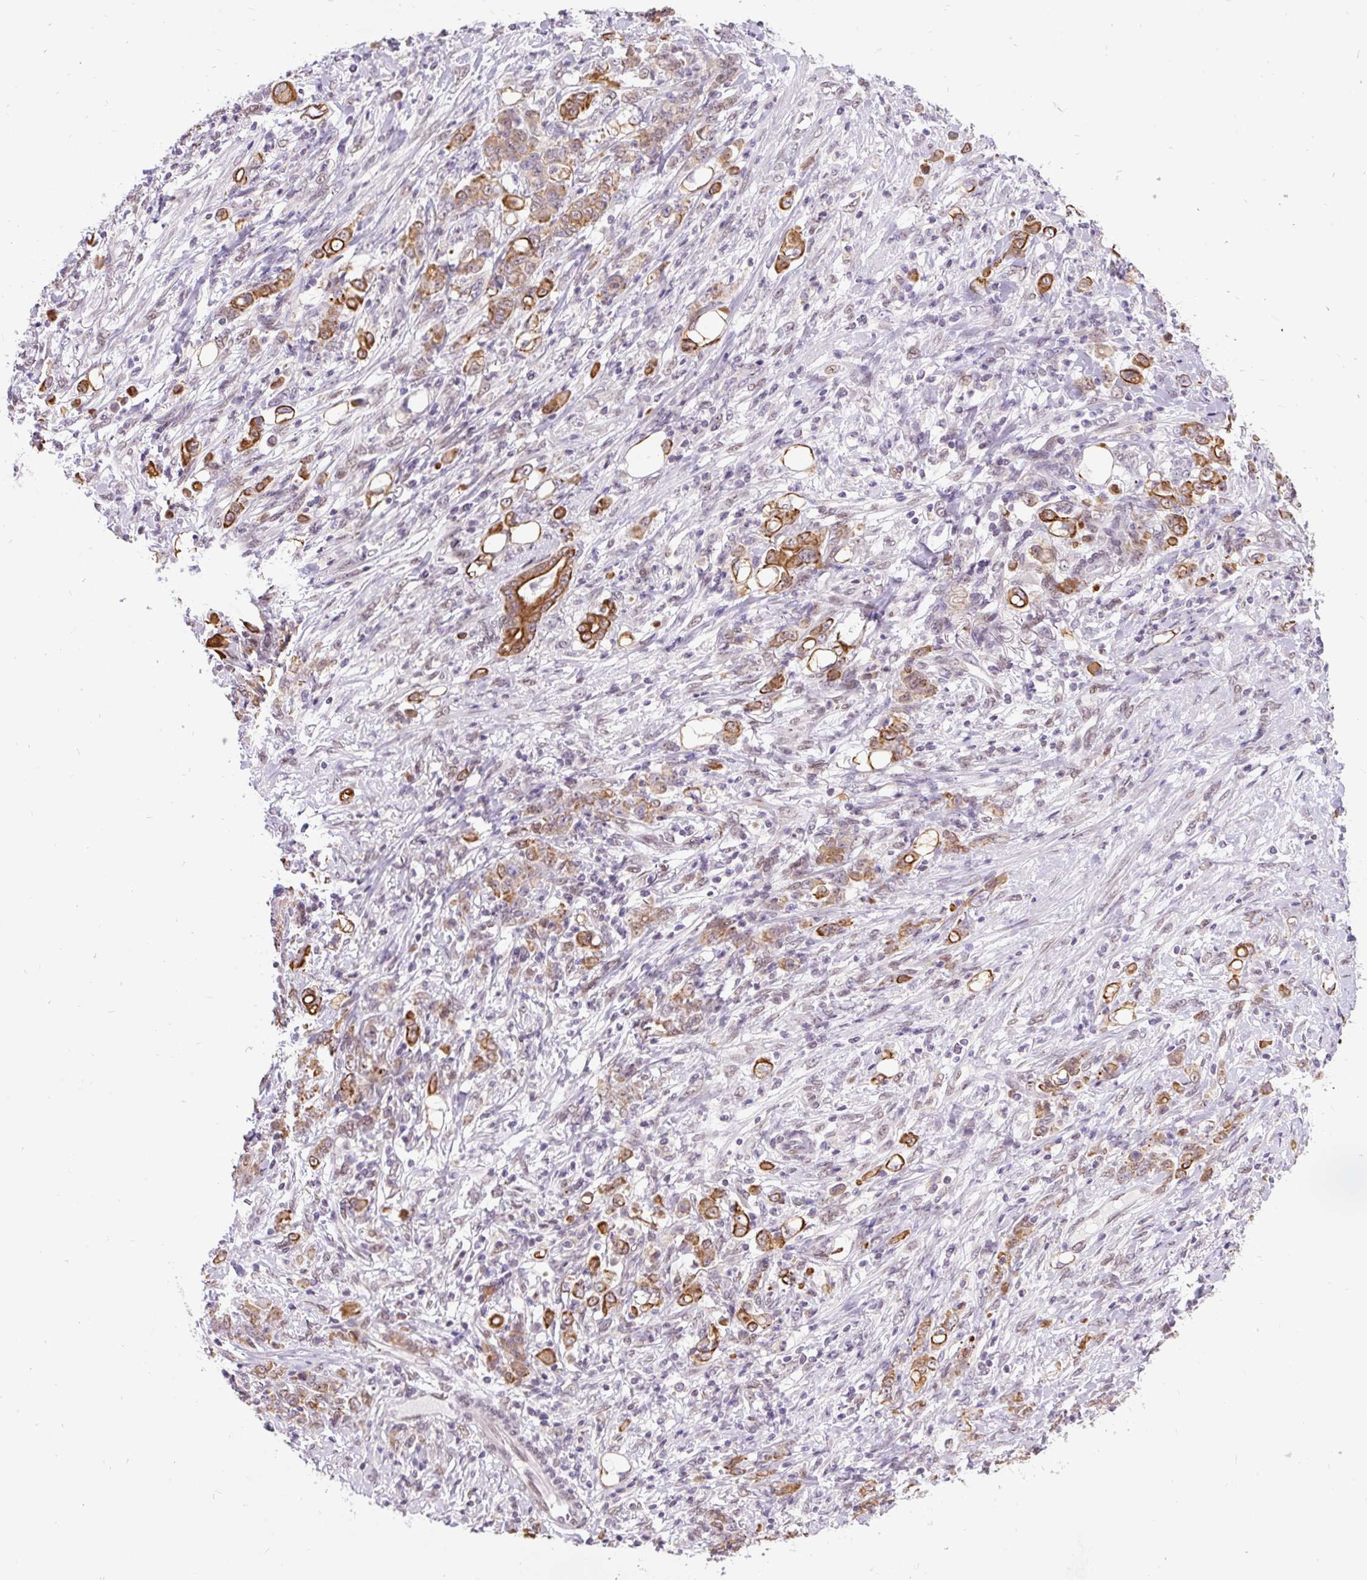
{"staining": {"intensity": "strong", "quantity": ">75%", "location": "cytoplasmic/membranous"}, "tissue": "stomach cancer", "cell_type": "Tumor cells", "image_type": "cancer", "snomed": [{"axis": "morphology", "description": "Adenocarcinoma, NOS"}, {"axis": "topography", "description": "Stomach"}], "caption": "Human adenocarcinoma (stomach) stained for a protein (brown) shows strong cytoplasmic/membranous positive expression in approximately >75% of tumor cells.", "gene": "ZNF672", "patient": {"sex": "female", "age": 79}}